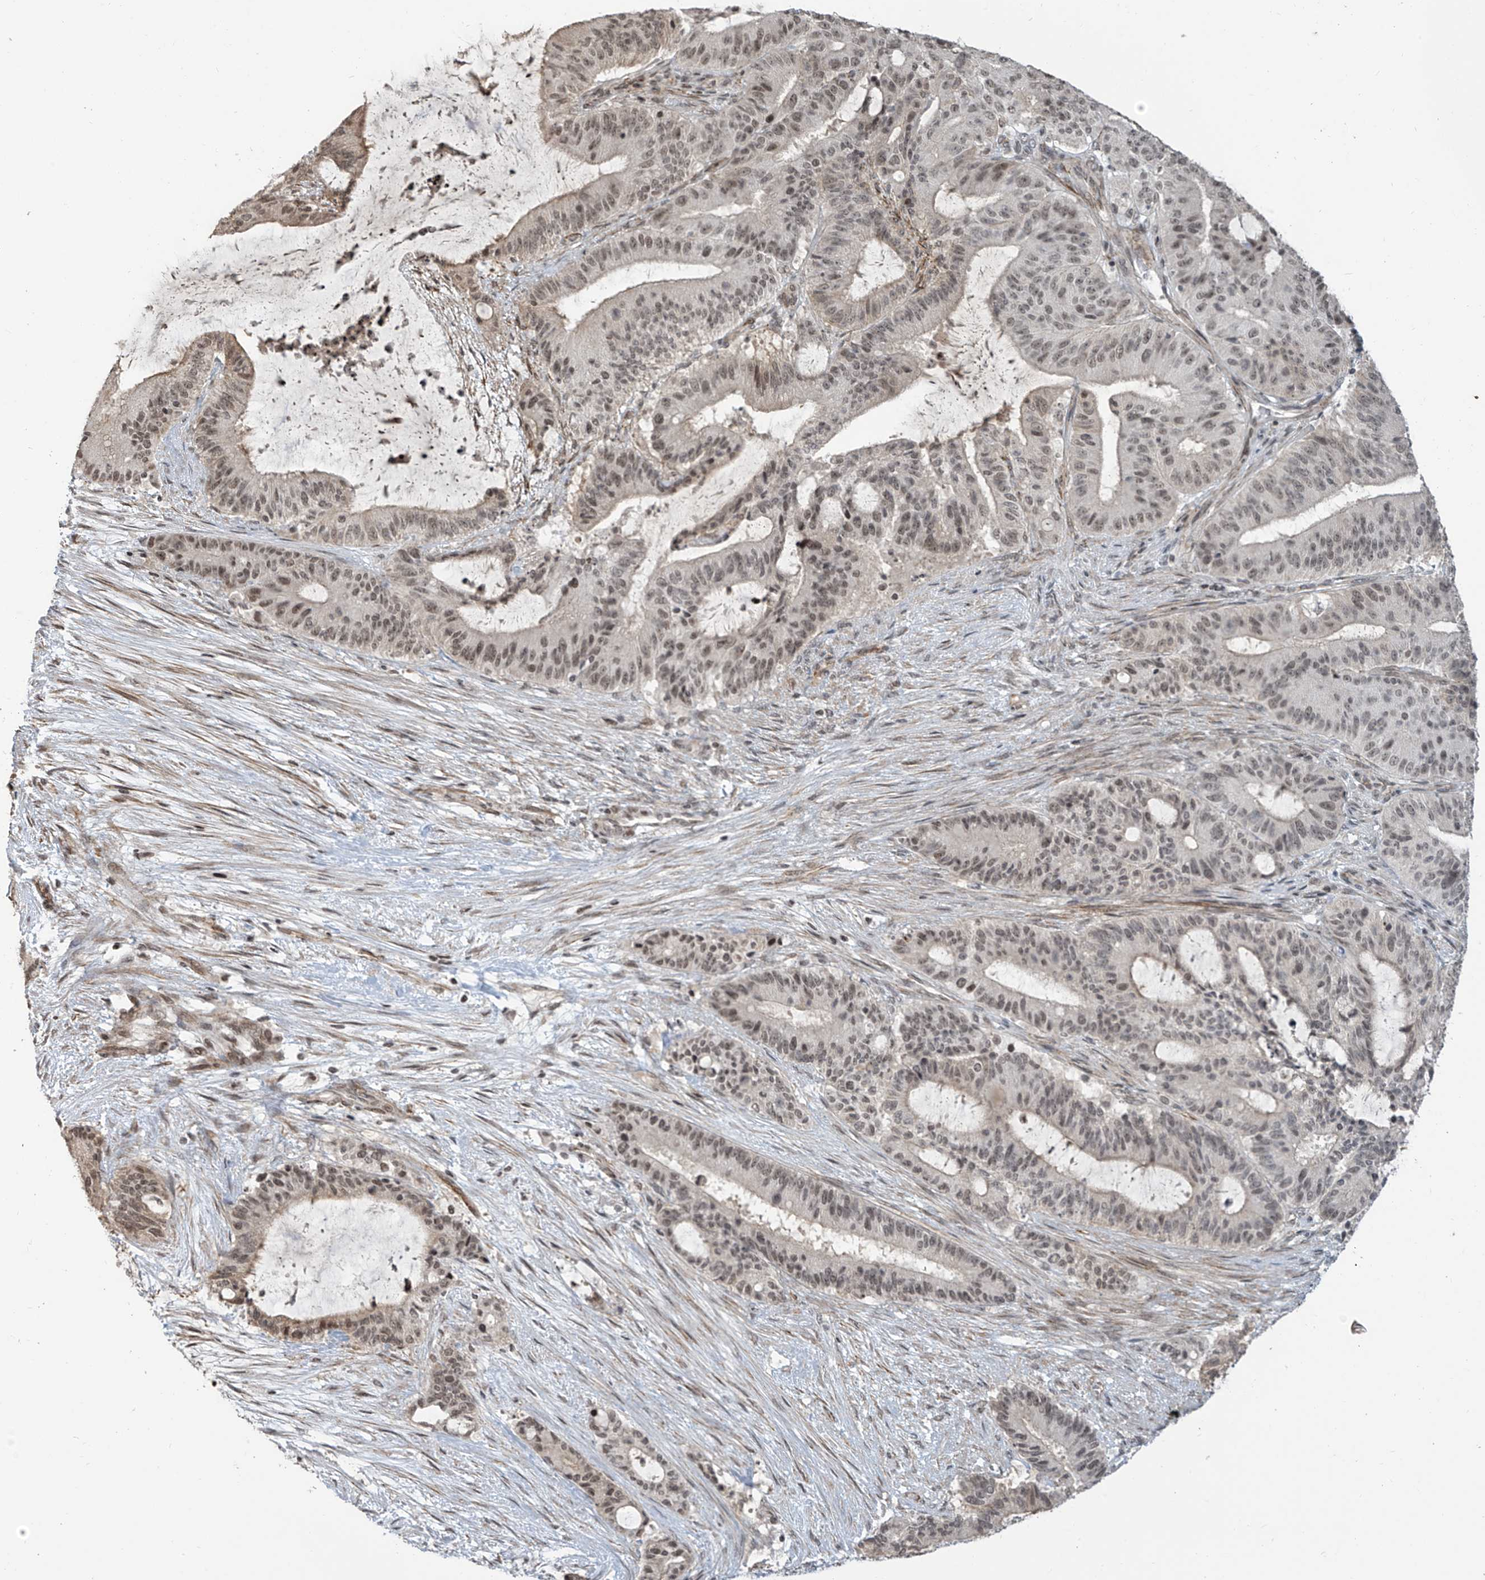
{"staining": {"intensity": "weak", "quantity": ">75%", "location": "nuclear"}, "tissue": "liver cancer", "cell_type": "Tumor cells", "image_type": "cancer", "snomed": [{"axis": "morphology", "description": "Normal tissue, NOS"}, {"axis": "morphology", "description": "Cholangiocarcinoma"}, {"axis": "topography", "description": "Liver"}, {"axis": "topography", "description": "Peripheral nerve tissue"}], "caption": "Human liver cholangiocarcinoma stained for a protein (brown) shows weak nuclear positive expression in approximately >75% of tumor cells.", "gene": "METAP1D", "patient": {"sex": "female", "age": 73}}